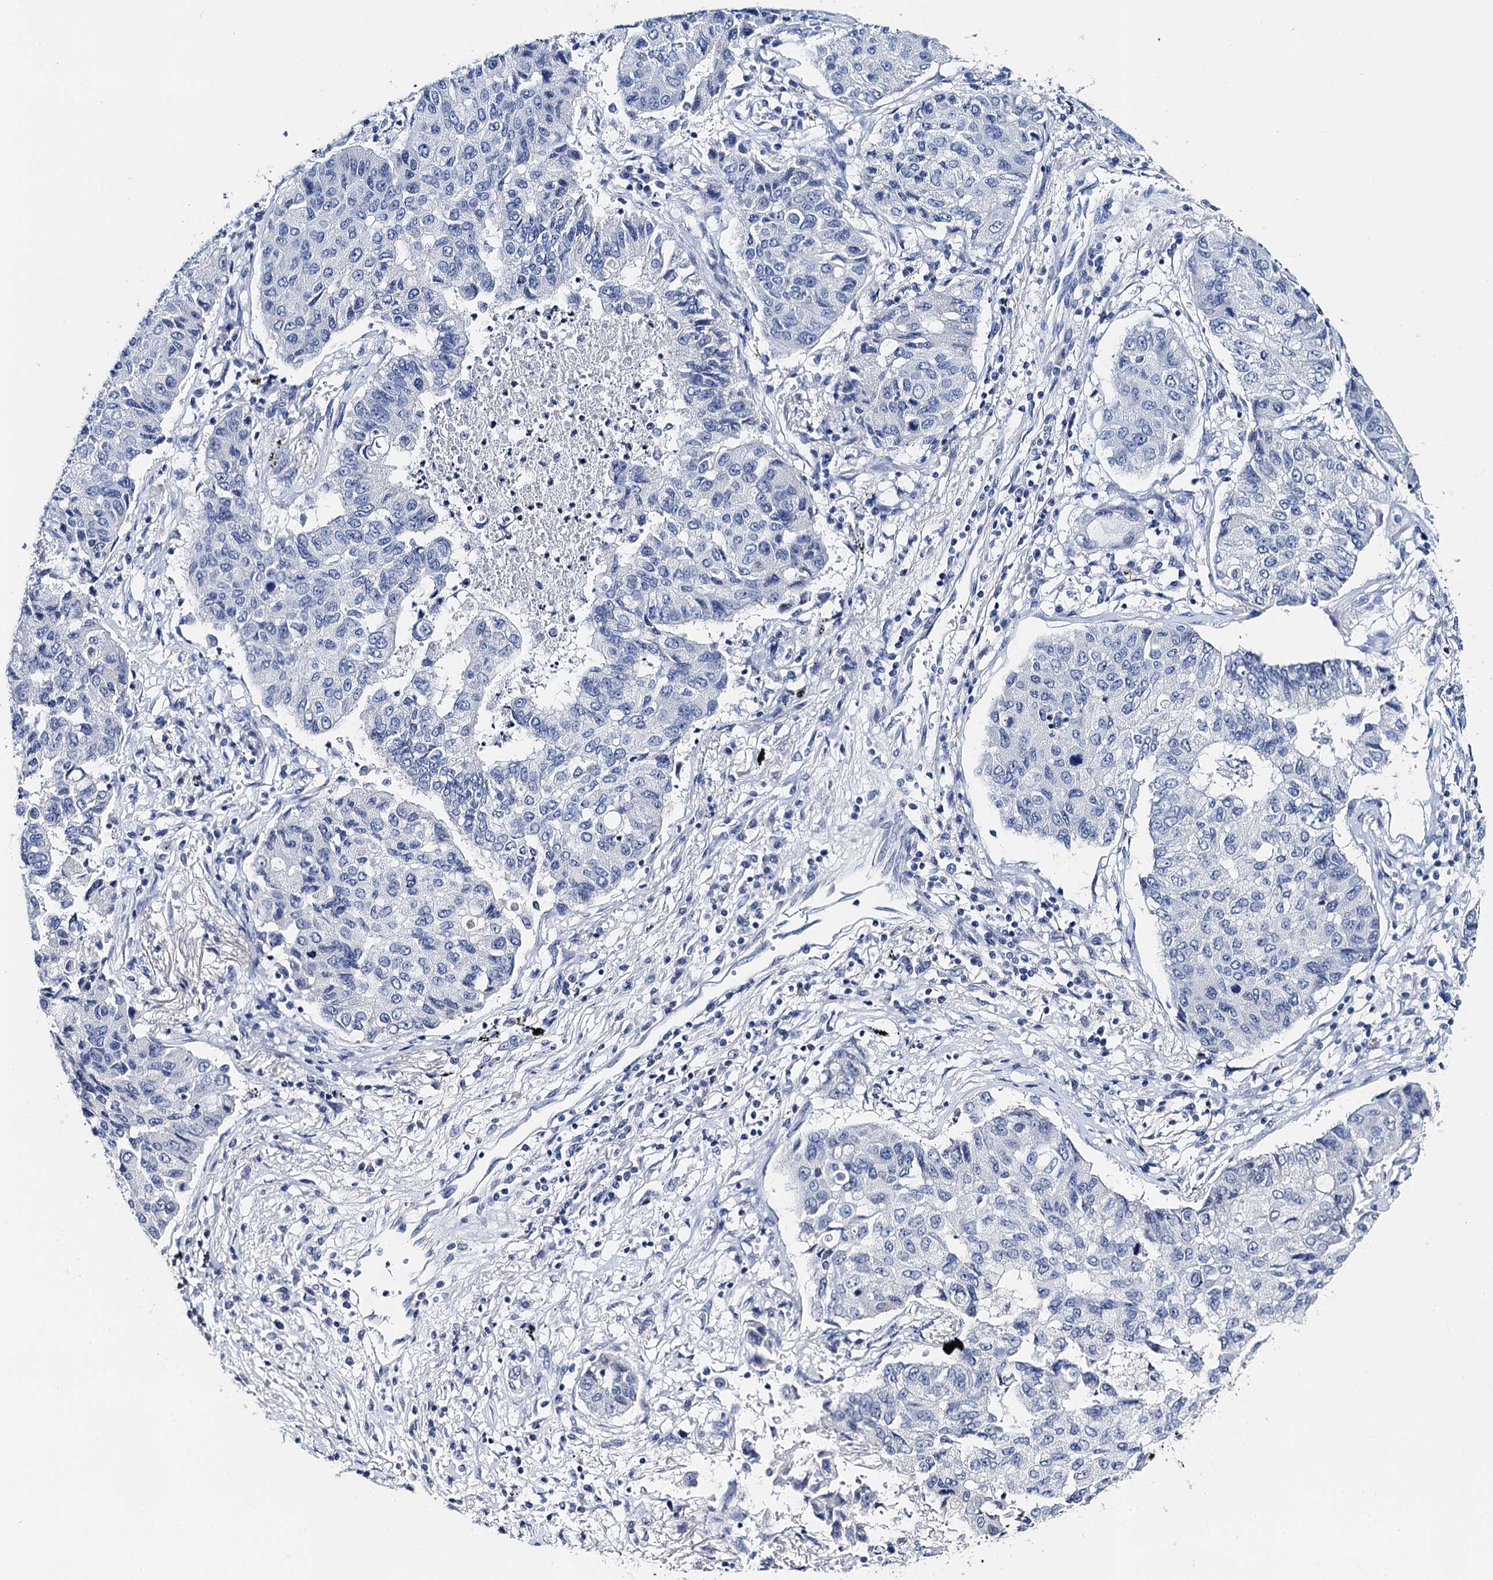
{"staining": {"intensity": "negative", "quantity": "none", "location": "none"}, "tissue": "lung cancer", "cell_type": "Tumor cells", "image_type": "cancer", "snomed": [{"axis": "morphology", "description": "Squamous cell carcinoma, NOS"}, {"axis": "topography", "description": "Lung"}], "caption": "DAB immunohistochemical staining of human lung cancer (squamous cell carcinoma) reveals no significant positivity in tumor cells. (DAB IHC, high magnification).", "gene": "LYPD3", "patient": {"sex": "male", "age": 74}}